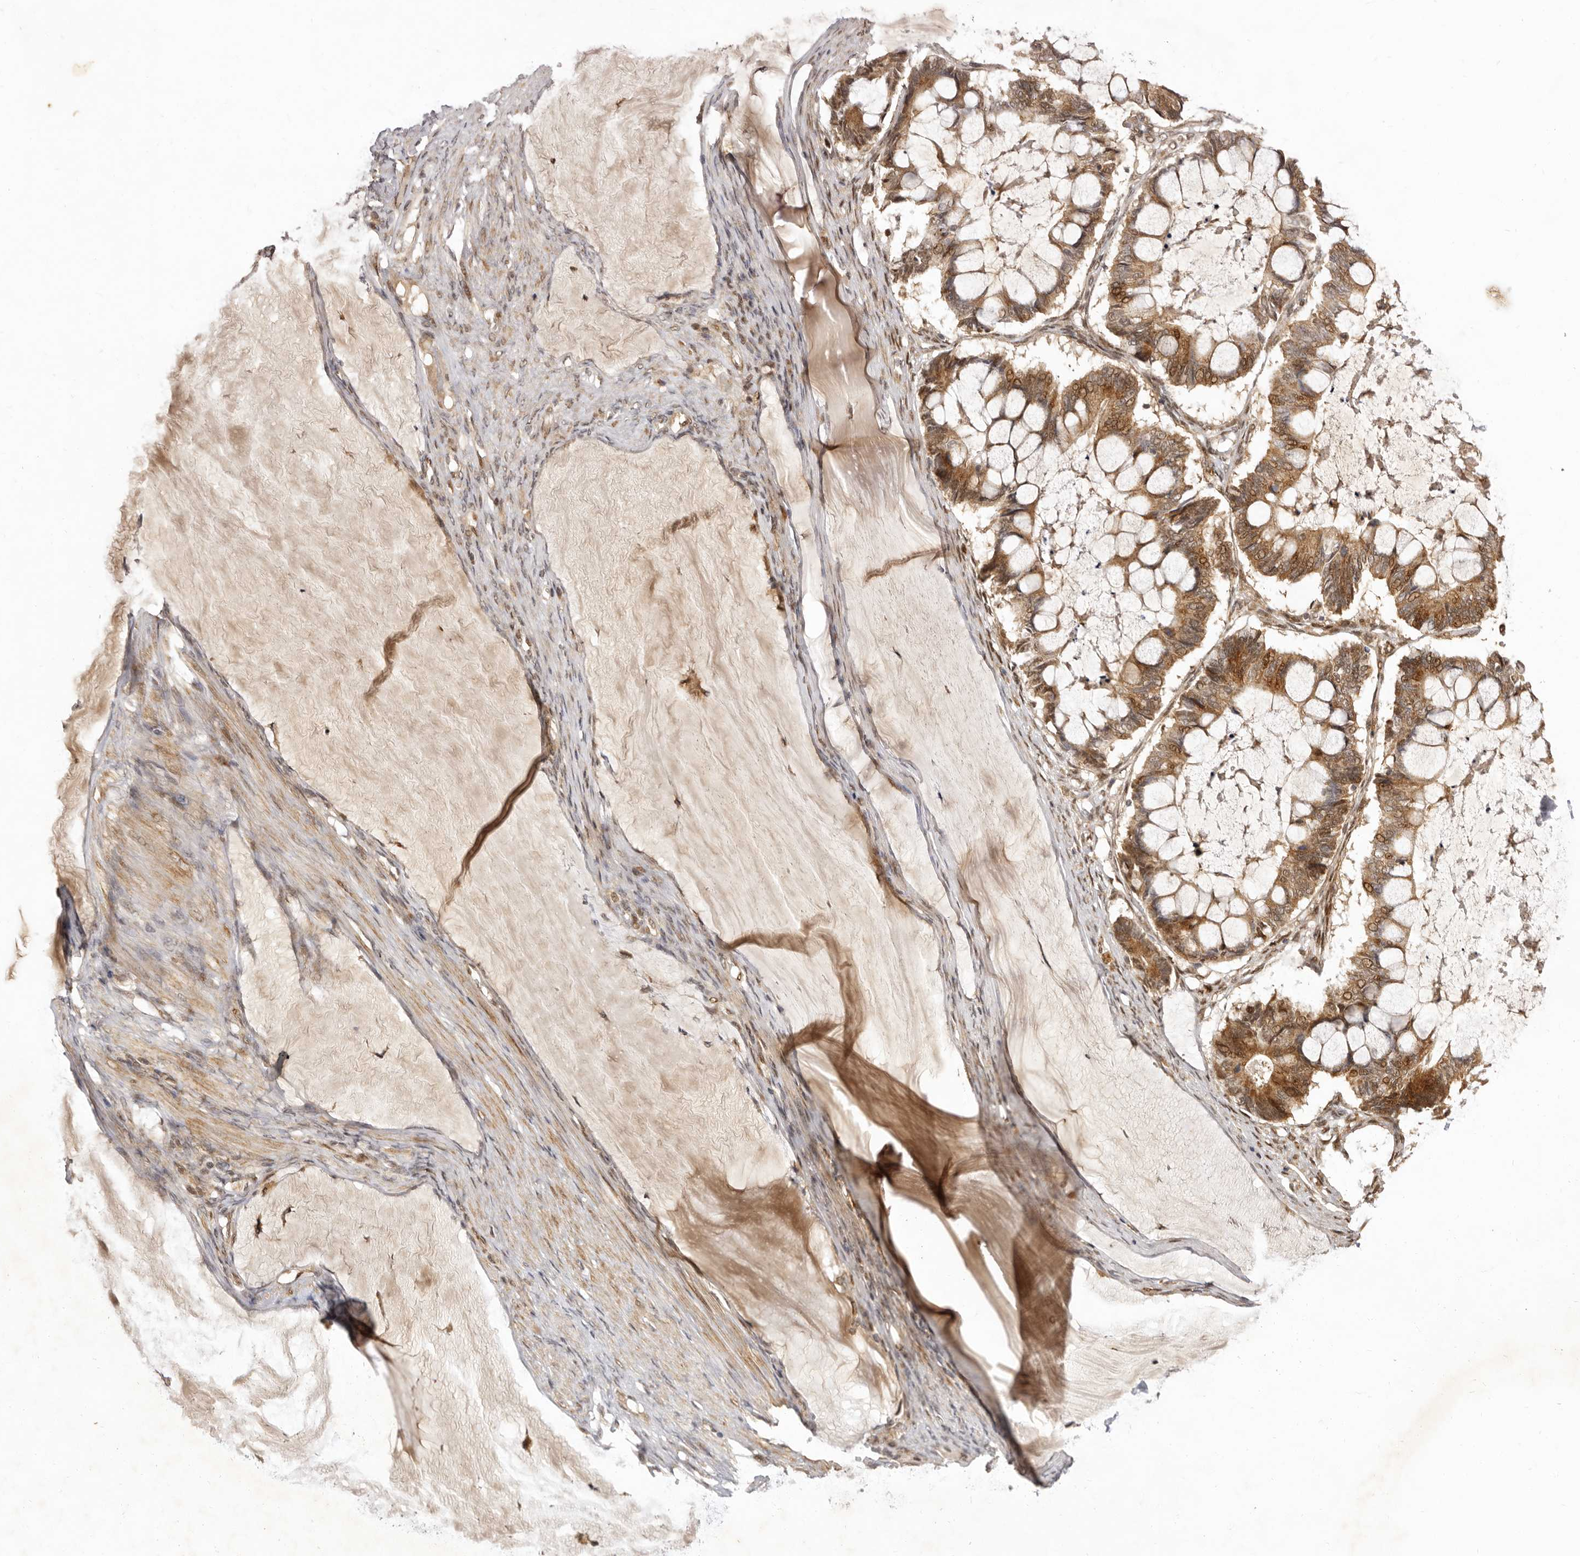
{"staining": {"intensity": "moderate", "quantity": ">75%", "location": "cytoplasmic/membranous,nuclear"}, "tissue": "ovarian cancer", "cell_type": "Tumor cells", "image_type": "cancer", "snomed": [{"axis": "morphology", "description": "Cystadenocarcinoma, mucinous, NOS"}, {"axis": "topography", "description": "Ovary"}], "caption": "Ovarian cancer tissue reveals moderate cytoplasmic/membranous and nuclear expression in approximately >75% of tumor cells", "gene": "ZNF326", "patient": {"sex": "female", "age": 61}}